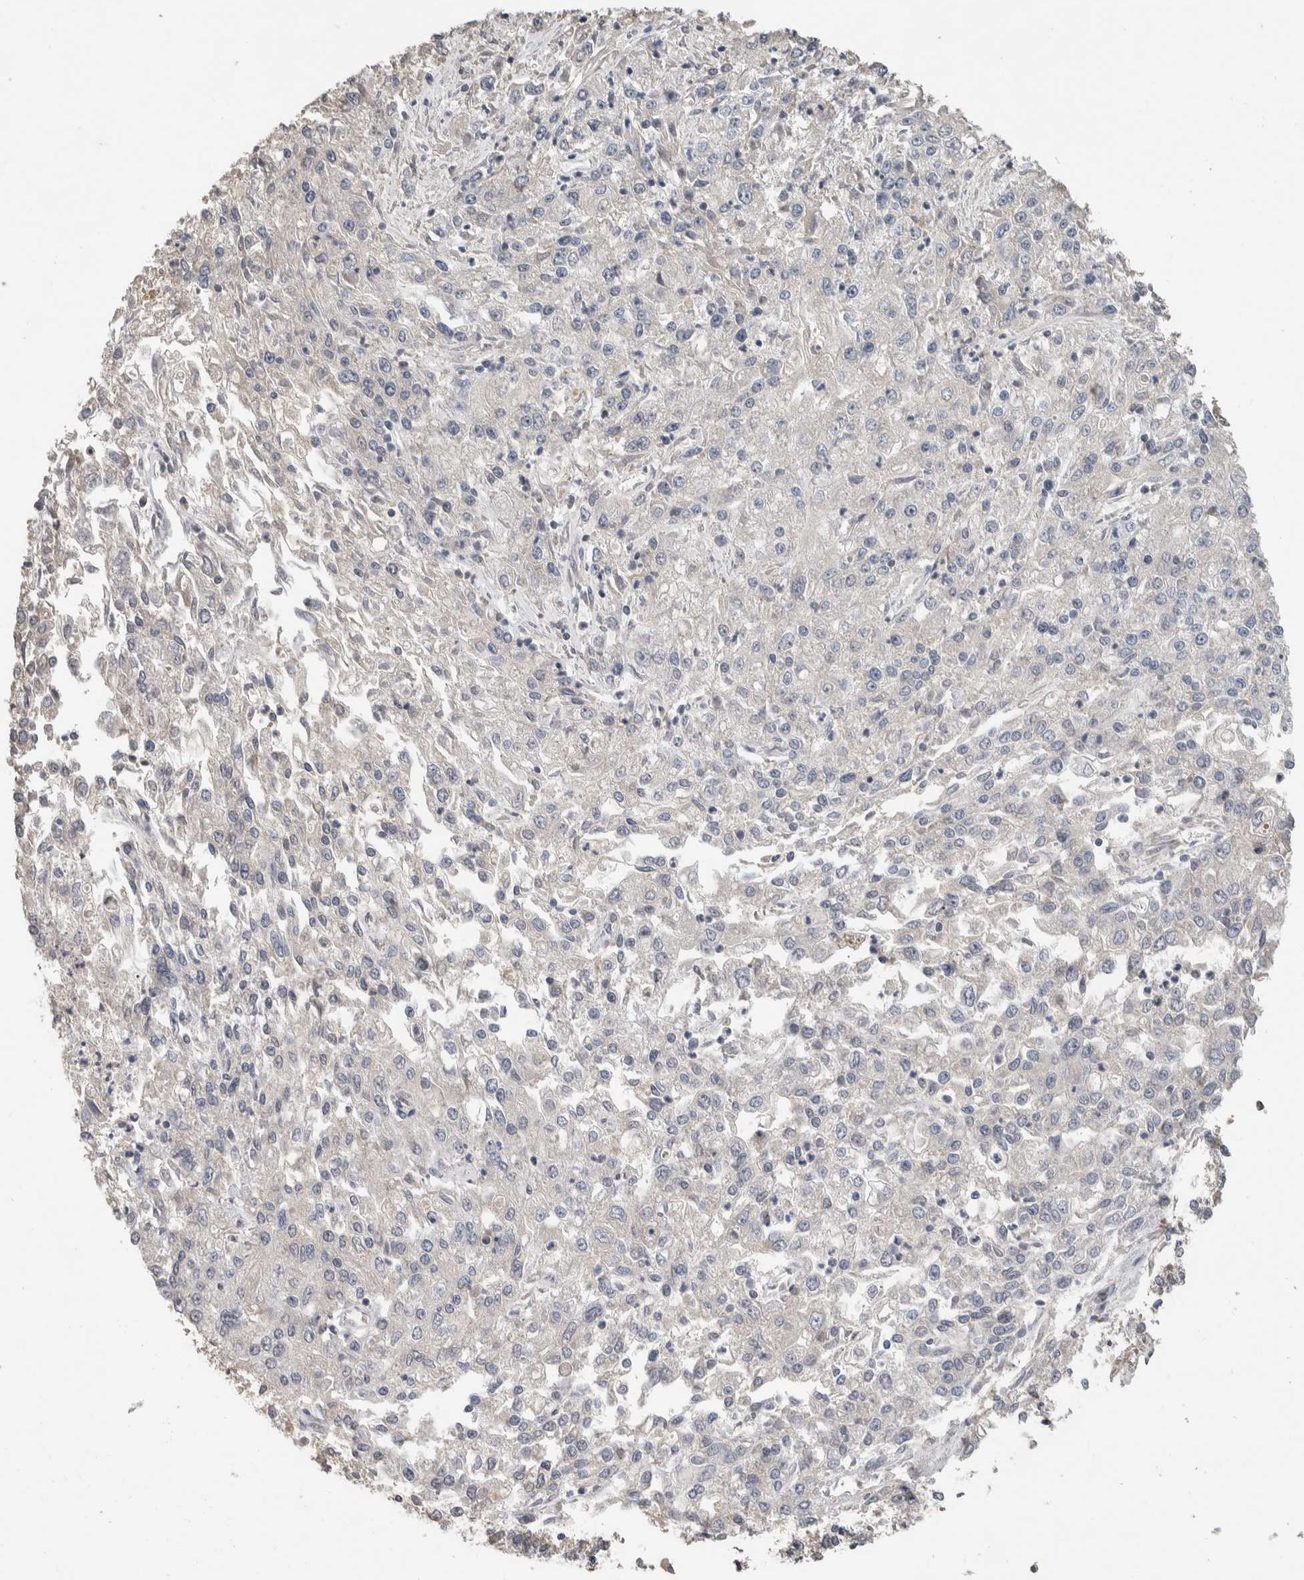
{"staining": {"intensity": "negative", "quantity": "none", "location": "none"}, "tissue": "endometrial cancer", "cell_type": "Tumor cells", "image_type": "cancer", "snomed": [{"axis": "morphology", "description": "Adenocarcinoma, NOS"}, {"axis": "topography", "description": "Endometrium"}], "caption": "This image is of endometrial cancer stained with immunohistochemistry (IHC) to label a protein in brown with the nuclei are counter-stained blue. There is no positivity in tumor cells. (DAB (3,3'-diaminobenzidine) IHC with hematoxylin counter stain).", "gene": "CYSRT1", "patient": {"sex": "female", "age": 49}}